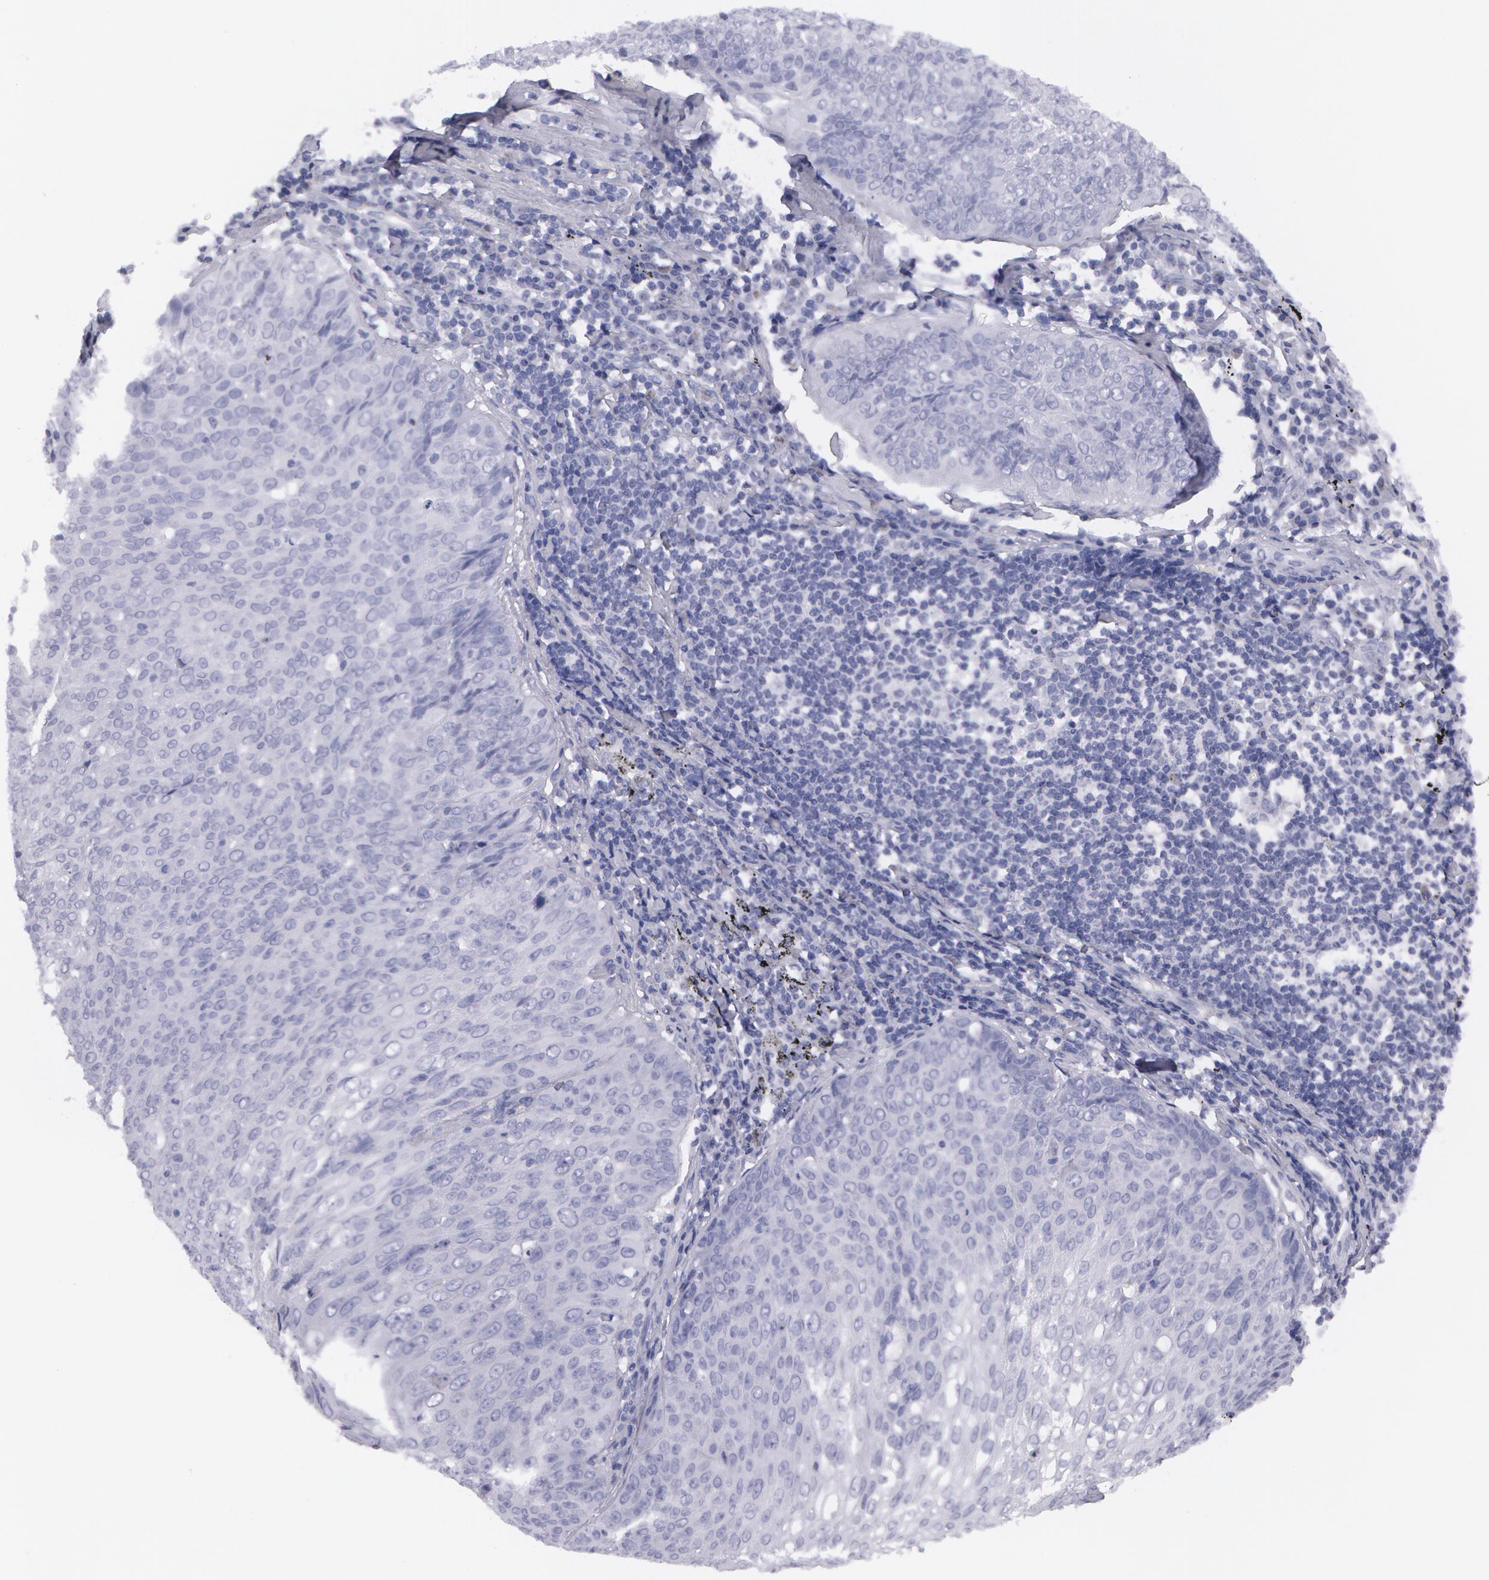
{"staining": {"intensity": "negative", "quantity": "none", "location": "none"}, "tissue": "lung cancer", "cell_type": "Tumor cells", "image_type": "cancer", "snomed": [{"axis": "morphology", "description": "Adenocarcinoma, NOS"}, {"axis": "topography", "description": "Lung"}], "caption": "DAB (3,3'-diaminobenzidine) immunohistochemical staining of lung cancer reveals no significant expression in tumor cells. (DAB (3,3'-diaminobenzidine) immunohistochemistry (IHC) with hematoxylin counter stain).", "gene": "AMACR", "patient": {"sex": "male", "age": 60}}